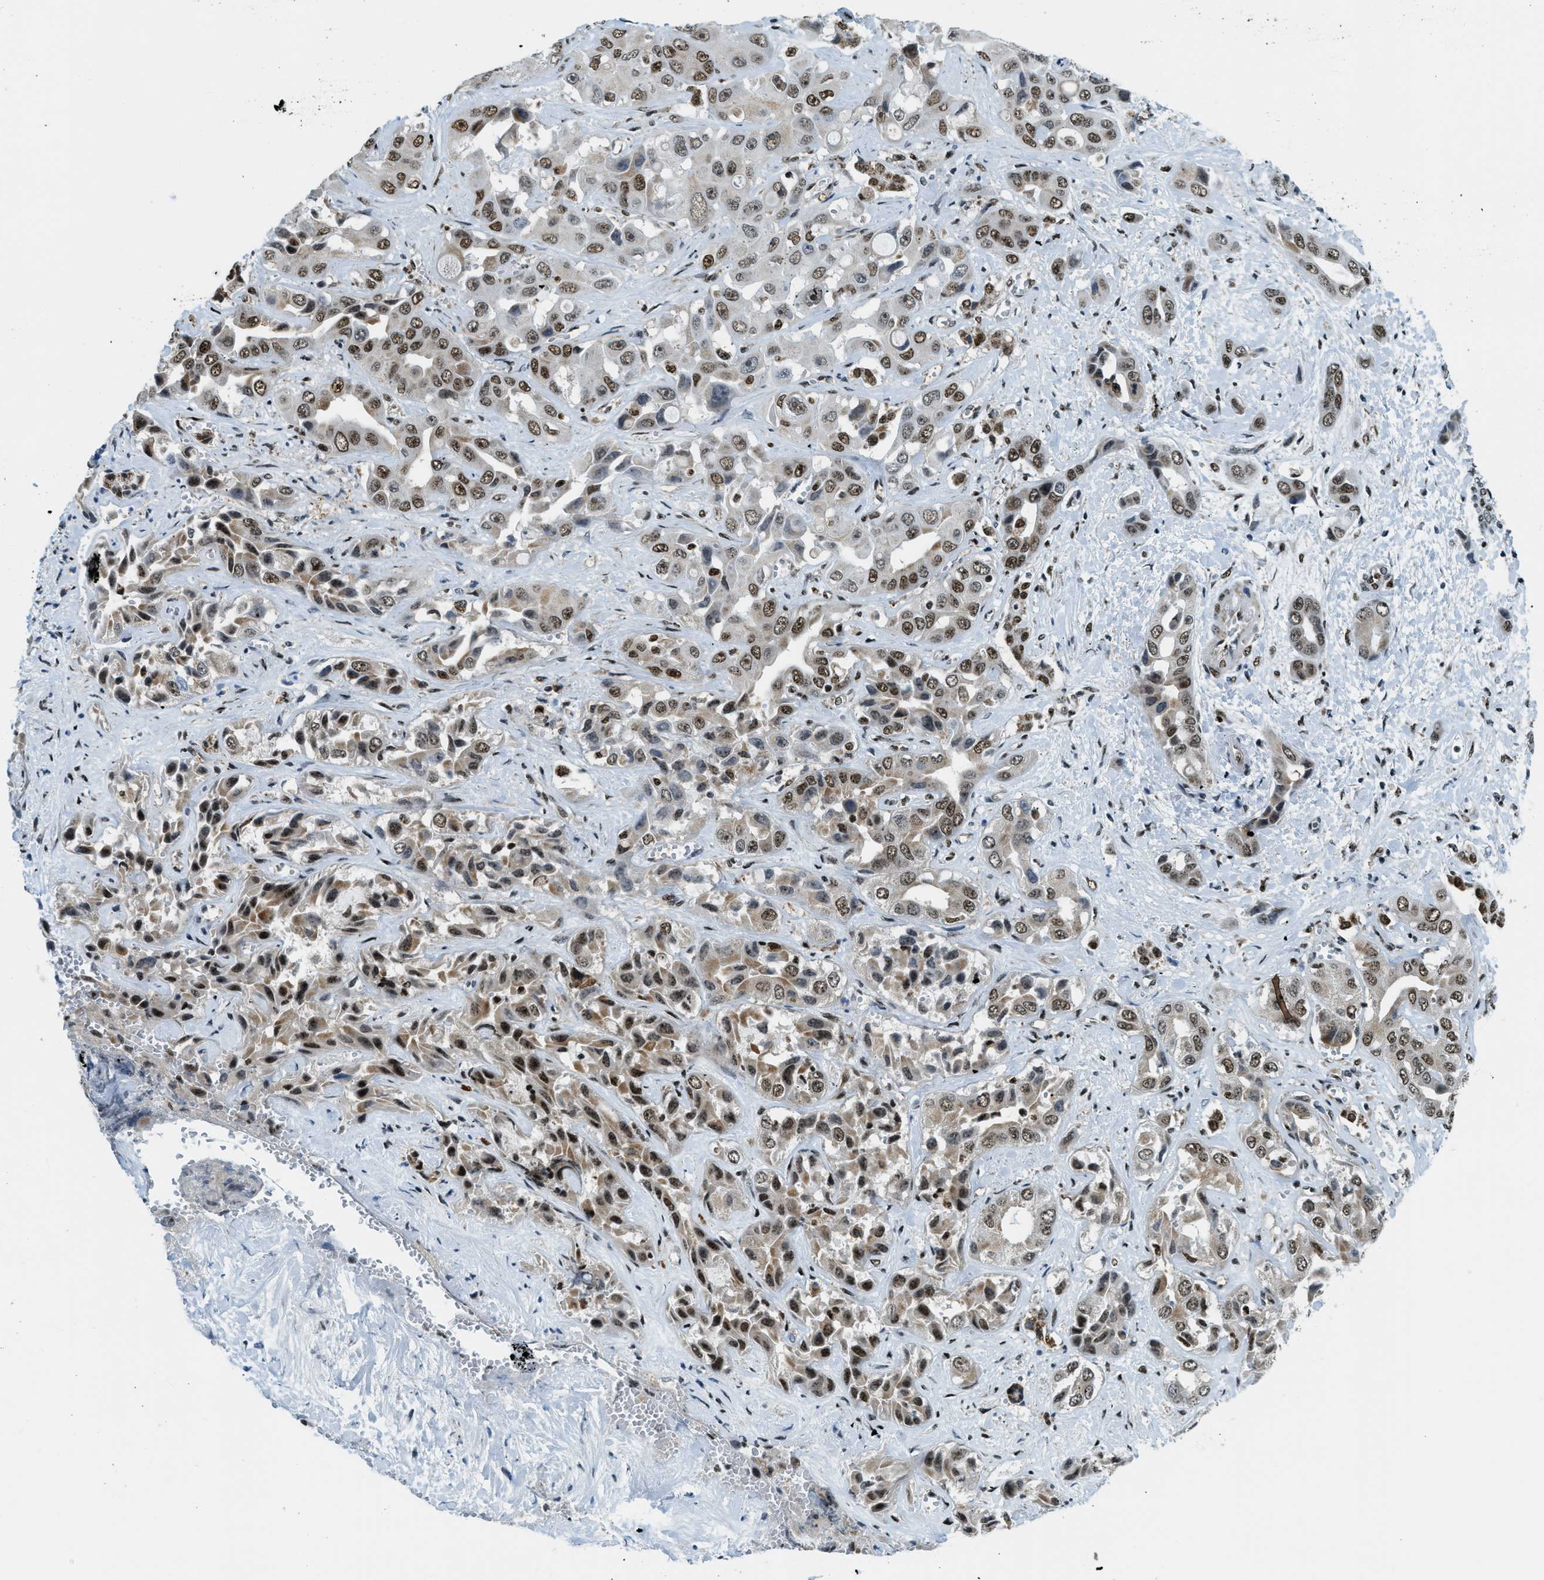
{"staining": {"intensity": "strong", "quantity": ">75%", "location": "cytoplasmic/membranous,nuclear"}, "tissue": "liver cancer", "cell_type": "Tumor cells", "image_type": "cancer", "snomed": [{"axis": "morphology", "description": "Cholangiocarcinoma"}, {"axis": "topography", "description": "Liver"}], "caption": "Immunohistochemistry (IHC) staining of liver cancer (cholangiocarcinoma), which displays high levels of strong cytoplasmic/membranous and nuclear positivity in about >75% of tumor cells indicating strong cytoplasmic/membranous and nuclear protein positivity. The staining was performed using DAB (brown) for protein detection and nuclei were counterstained in hematoxylin (blue).", "gene": "SP100", "patient": {"sex": "female", "age": 52}}